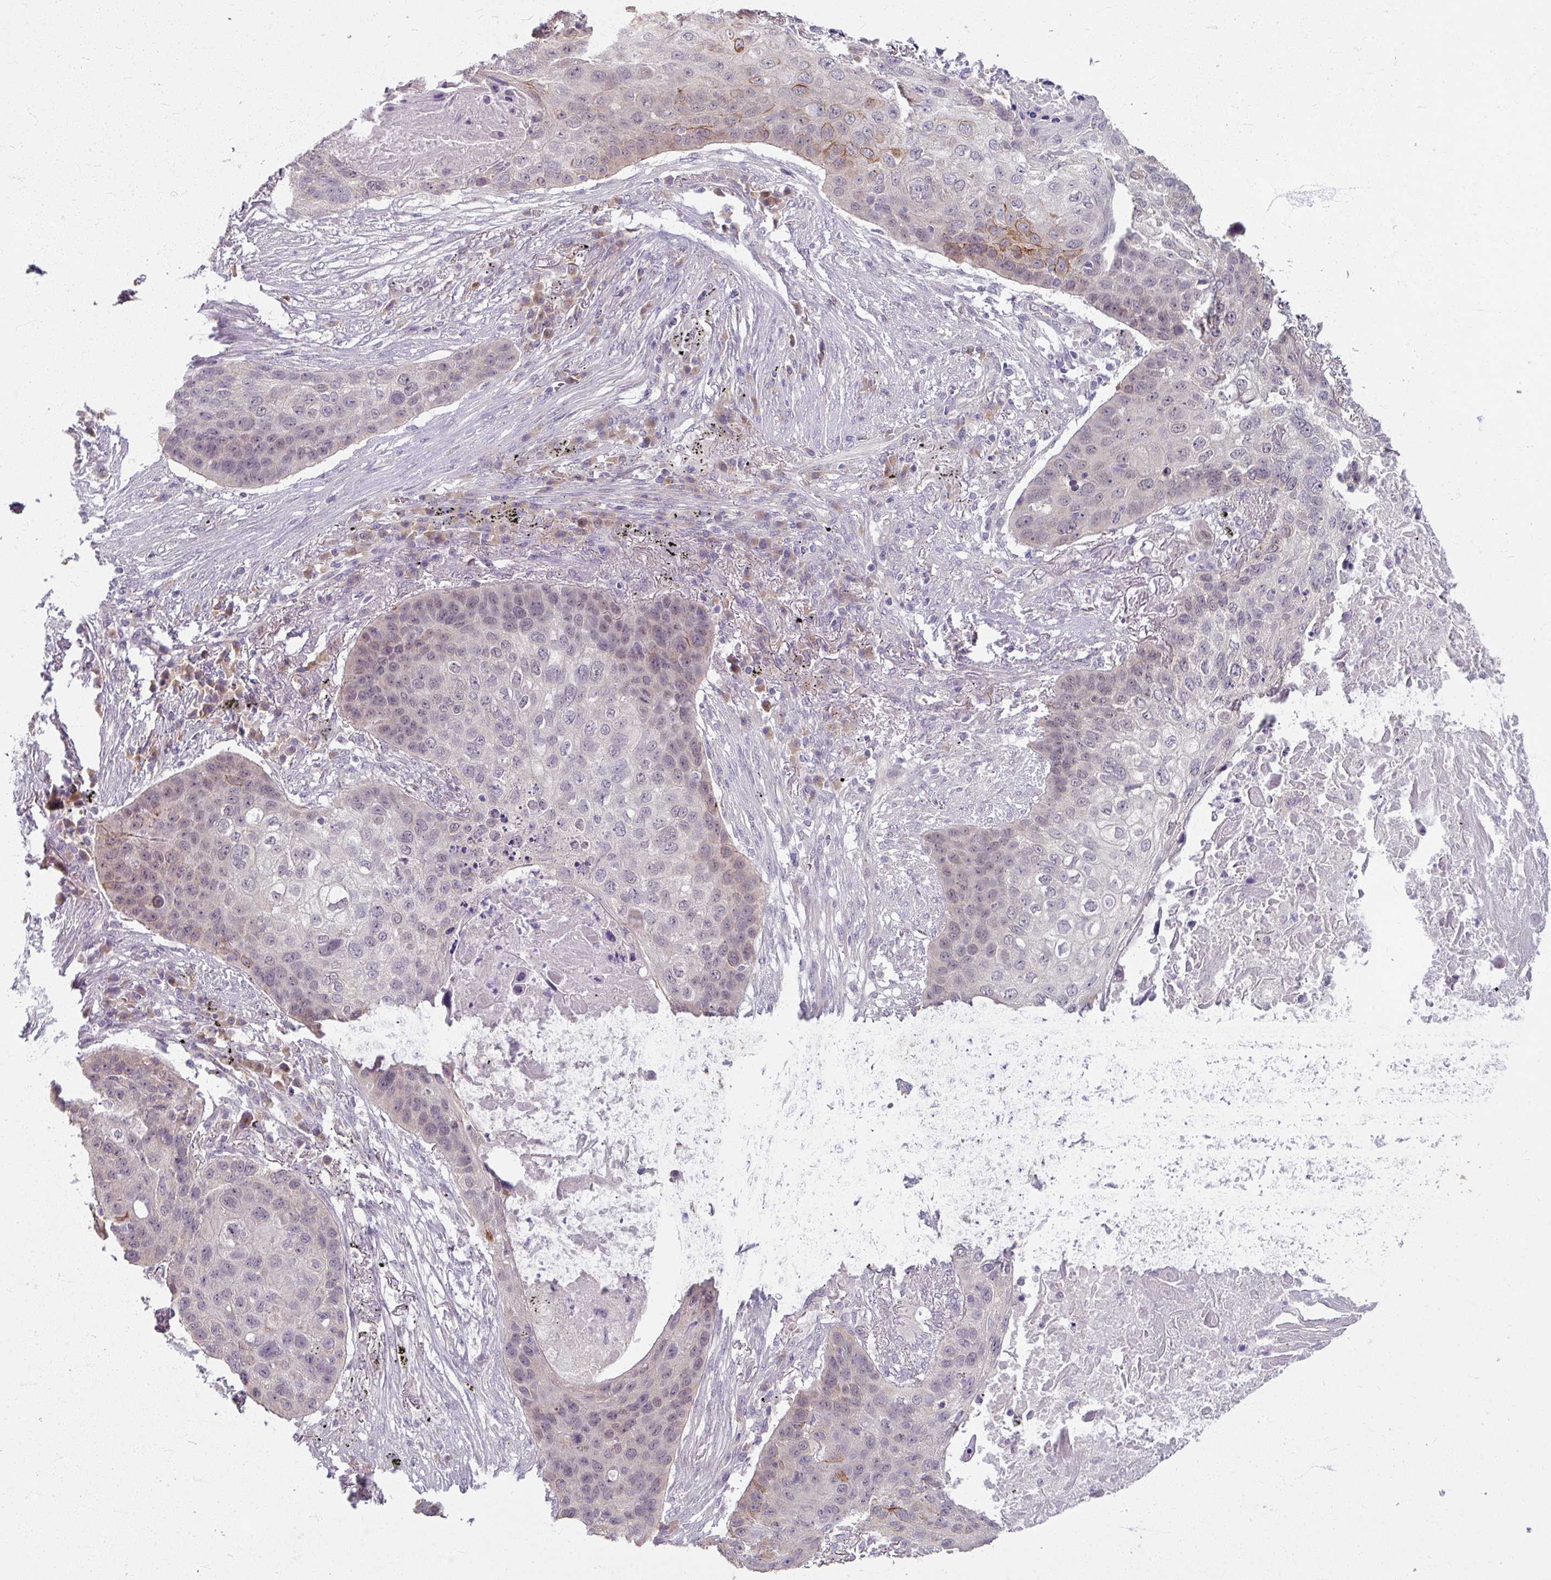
{"staining": {"intensity": "moderate", "quantity": "<25%", "location": "cytoplasmic/membranous"}, "tissue": "lung cancer", "cell_type": "Tumor cells", "image_type": "cancer", "snomed": [{"axis": "morphology", "description": "Squamous cell carcinoma, NOS"}, {"axis": "topography", "description": "Lung"}], "caption": "High-power microscopy captured an immunohistochemistry image of lung squamous cell carcinoma, revealing moderate cytoplasmic/membranous positivity in about <25% of tumor cells.", "gene": "KMT5C", "patient": {"sex": "female", "age": 63}}